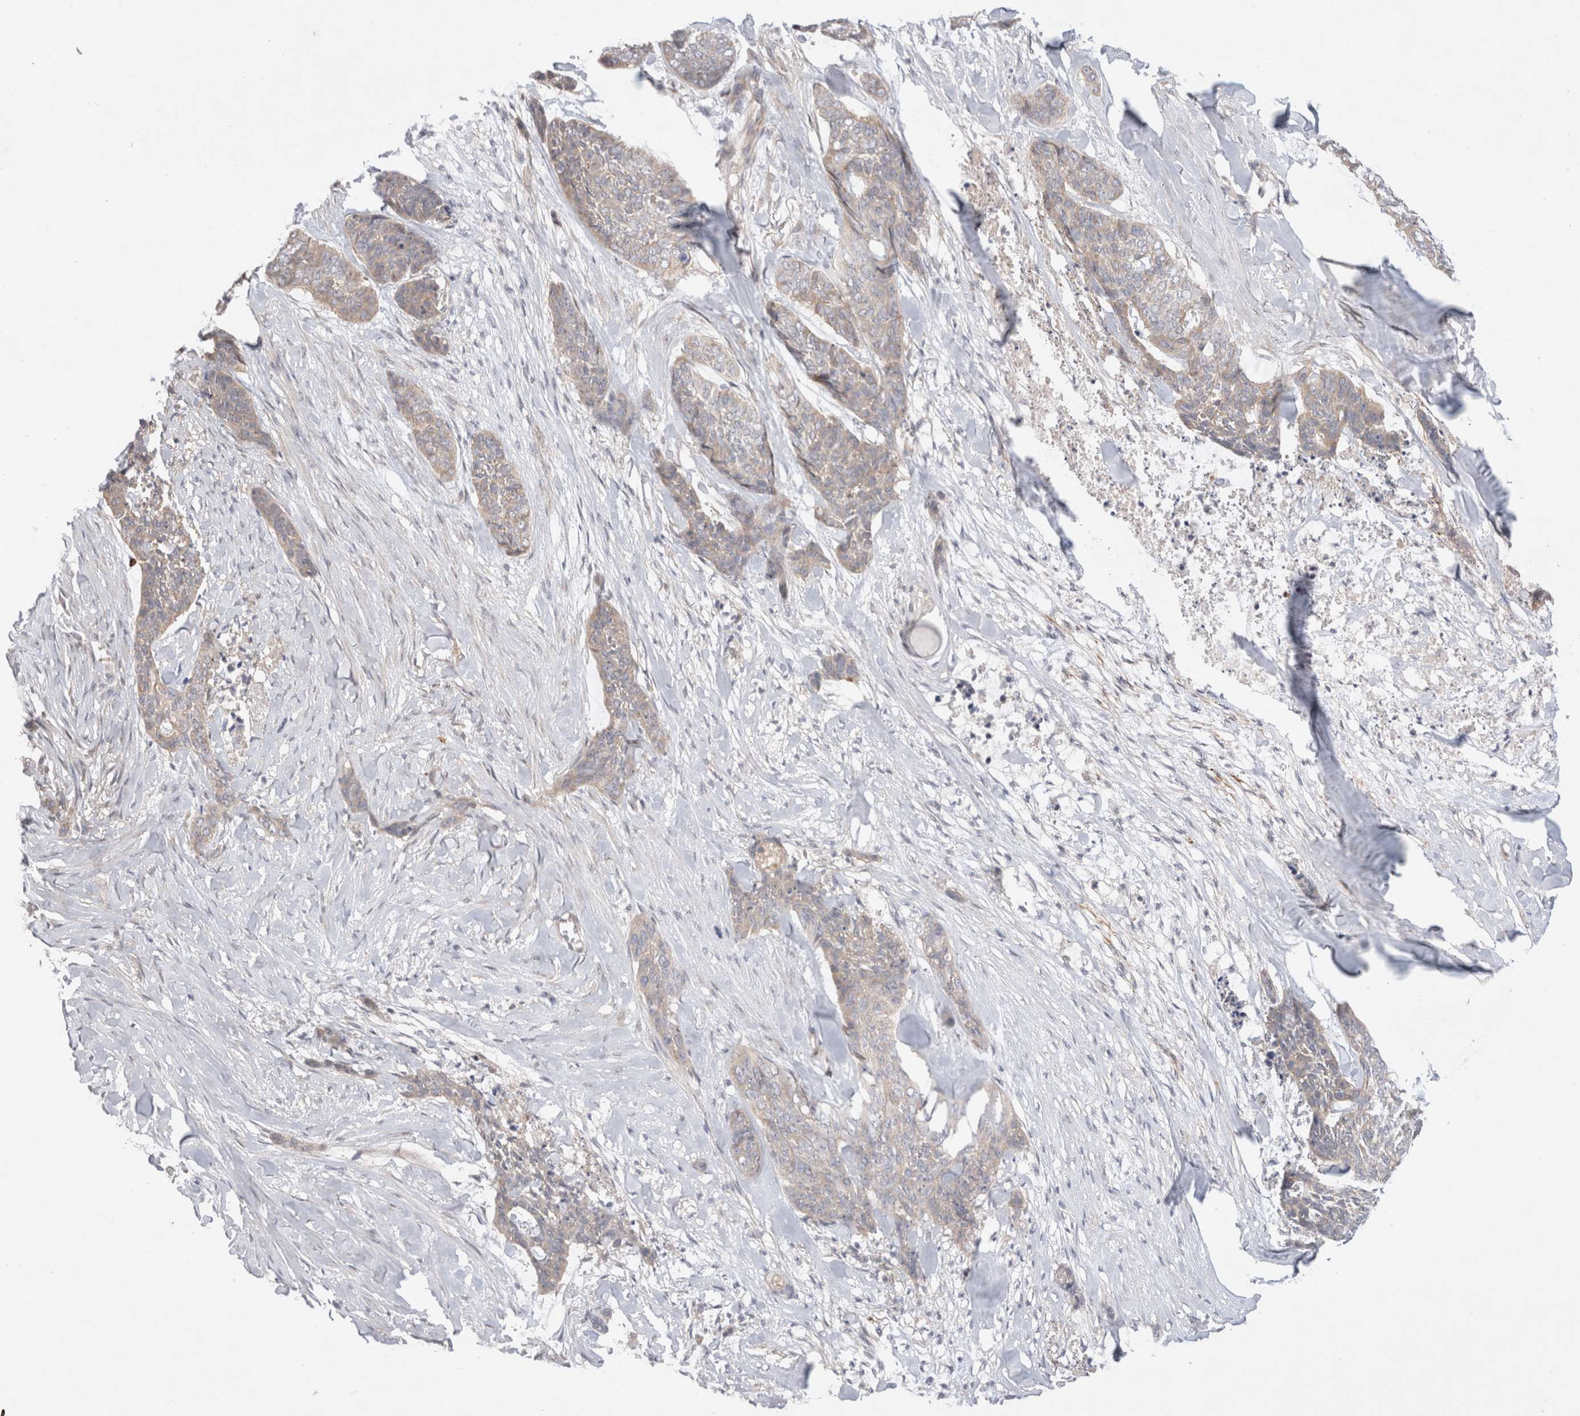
{"staining": {"intensity": "weak", "quantity": ">75%", "location": "cytoplasmic/membranous"}, "tissue": "skin cancer", "cell_type": "Tumor cells", "image_type": "cancer", "snomed": [{"axis": "morphology", "description": "Basal cell carcinoma"}, {"axis": "topography", "description": "Skin"}], "caption": "Weak cytoplasmic/membranous protein expression is present in about >75% of tumor cells in skin basal cell carcinoma.", "gene": "GSDMB", "patient": {"sex": "female", "age": 64}}